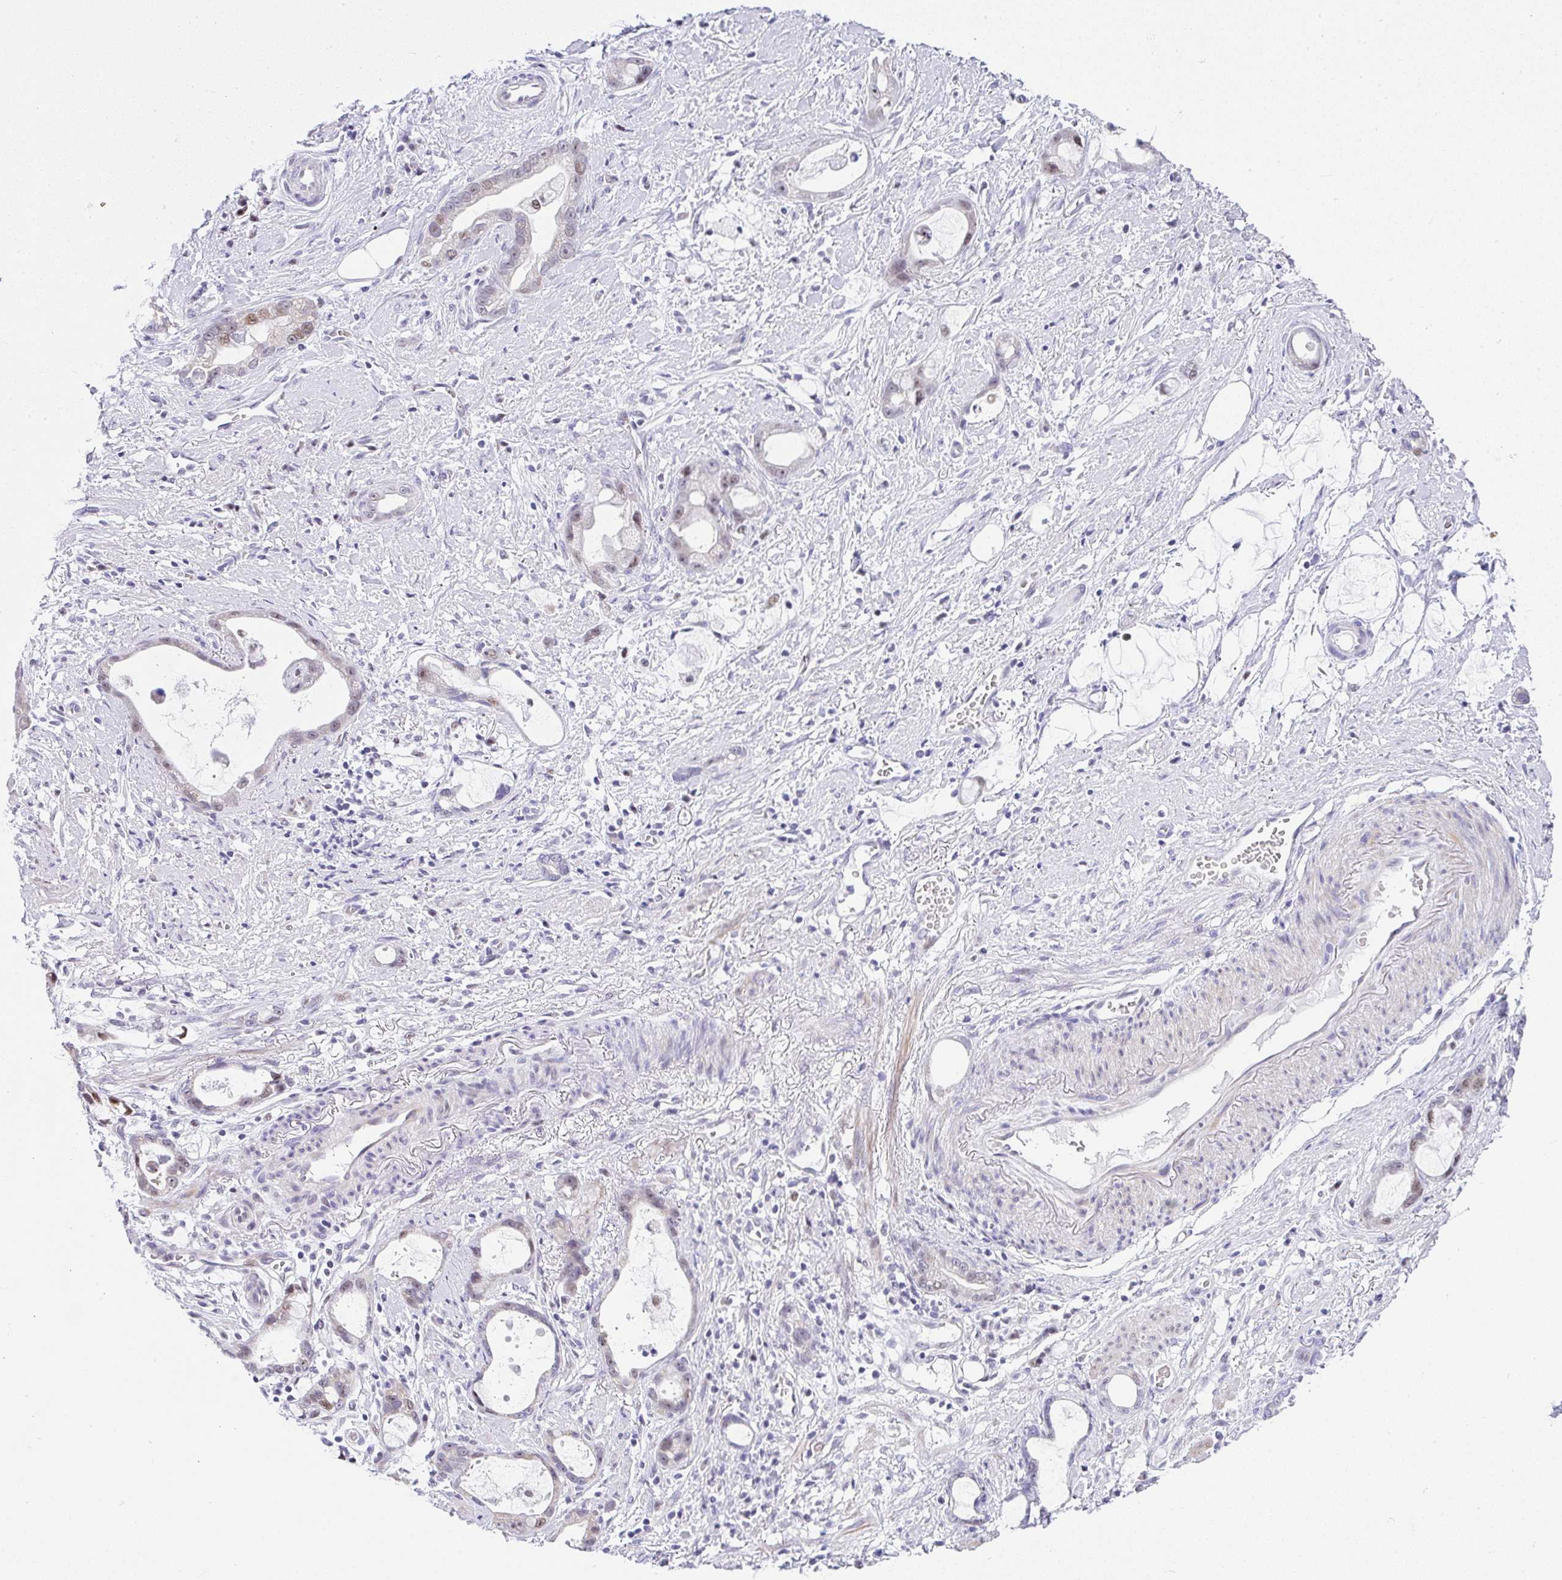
{"staining": {"intensity": "moderate", "quantity": "<25%", "location": "nuclear"}, "tissue": "stomach cancer", "cell_type": "Tumor cells", "image_type": "cancer", "snomed": [{"axis": "morphology", "description": "Adenocarcinoma, NOS"}, {"axis": "topography", "description": "Stomach"}], "caption": "Tumor cells demonstrate low levels of moderate nuclear staining in approximately <25% of cells in stomach cancer.", "gene": "NR1D2", "patient": {"sex": "male", "age": 55}}